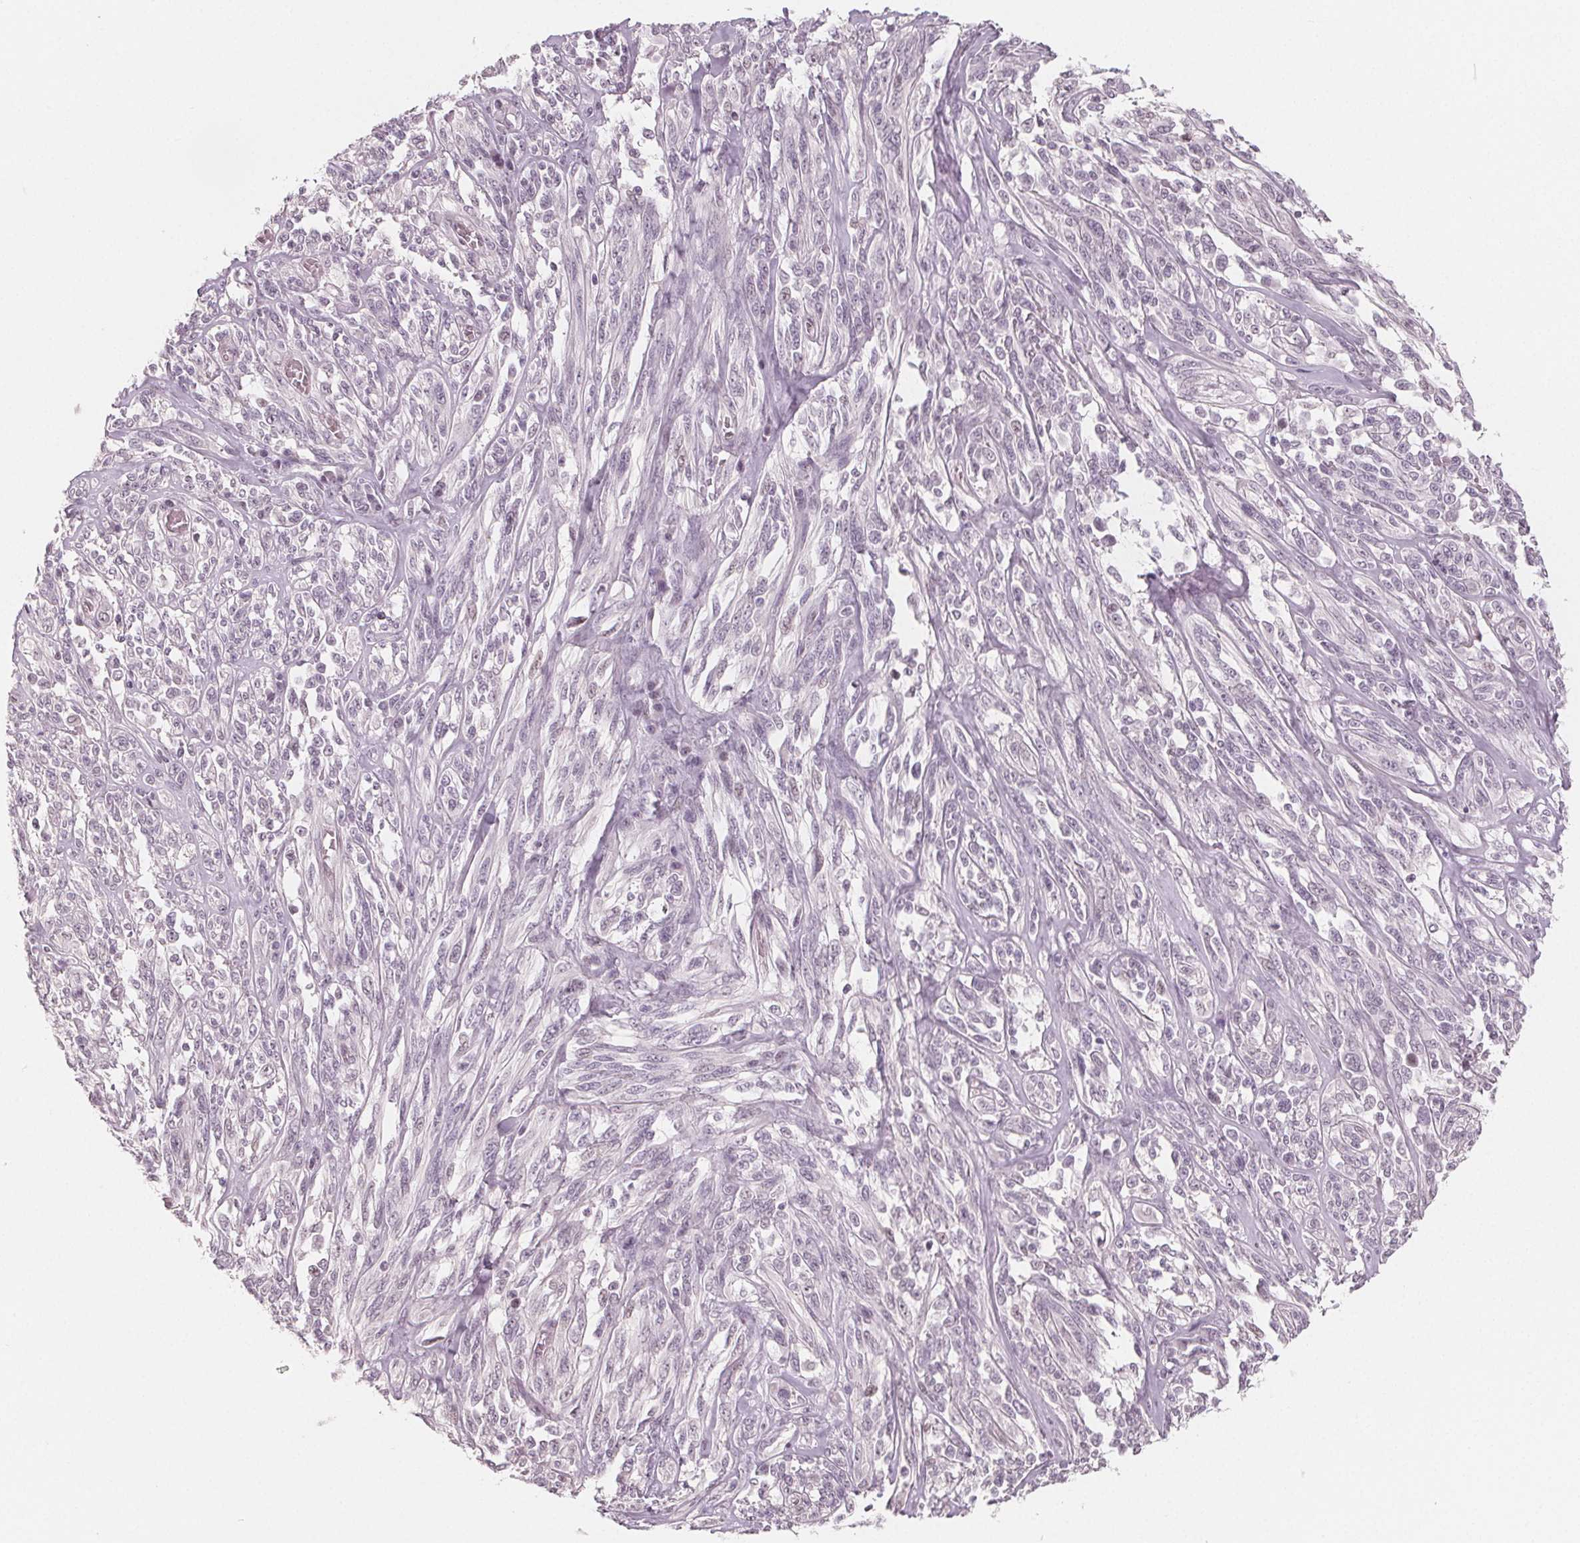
{"staining": {"intensity": "negative", "quantity": "none", "location": "none"}, "tissue": "melanoma", "cell_type": "Tumor cells", "image_type": "cancer", "snomed": [{"axis": "morphology", "description": "Malignant melanoma, NOS"}, {"axis": "topography", "description": "Skin"}], "caption": "Tumor cells are negative for brown protein staining in melanoma.", "gene": "NUP210L", "patient": {"sex": "female", "age": 91}}